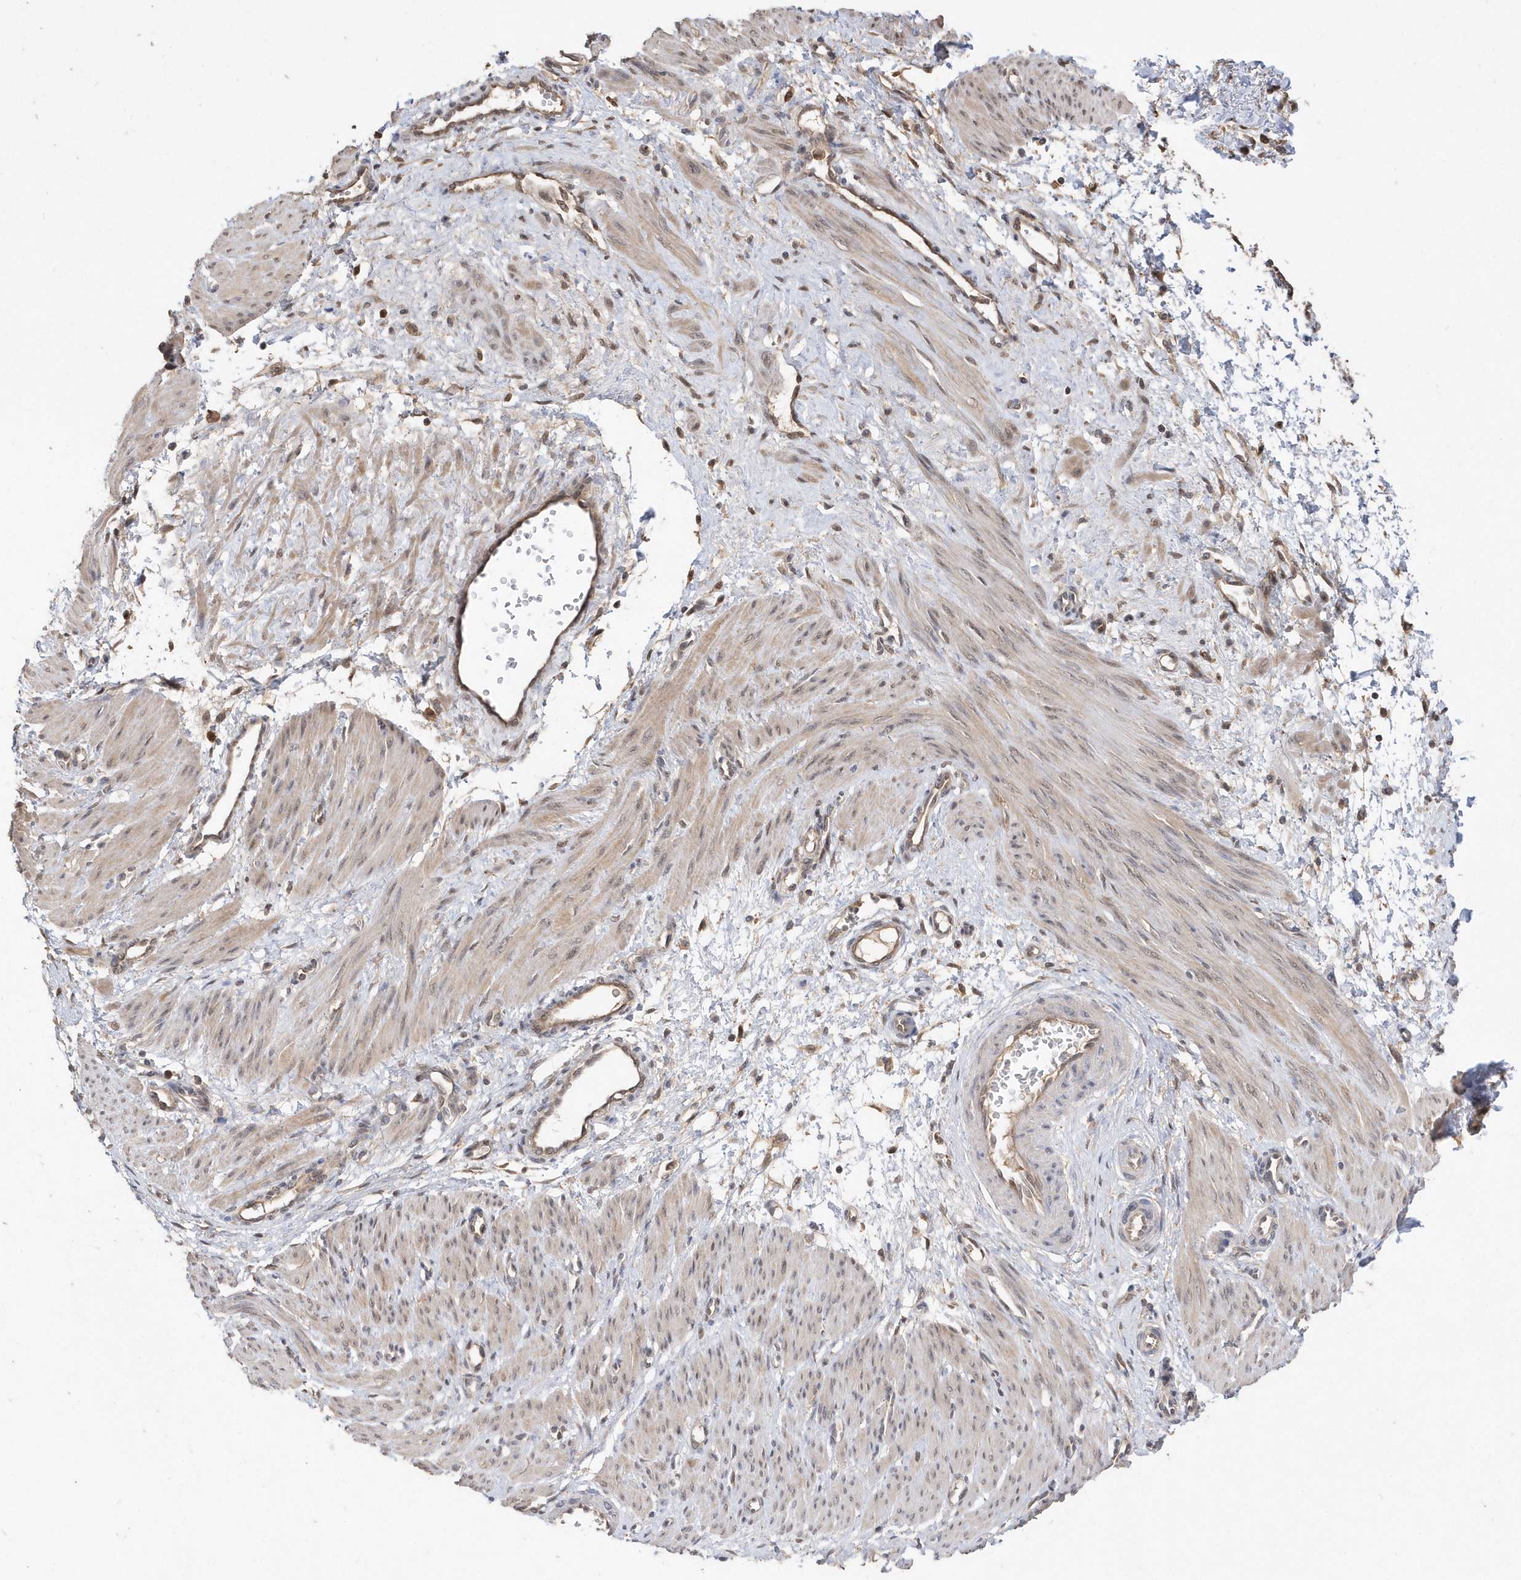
{"staining": {"intensity": "weak", "quantity": "25%-75%", "location": "cytoplasmic/membranous"}, "tissue": "smooth muscle", "cell_type": "Smooth muscle cells", "image_type": "normal", "snomed": [{"axis": "morphology", "description": "Normal tissue, NOS"}, {"axis": "topography", "description": "Endometrium"}], "caption": "Protein expression analysis of benign smooth muscle displays weak cytoplasmic/membranous staining in about 25%-75% of smooth muscle cells.", "gene": "RPEL1", "patient": {"sex": "female", "age": 33}}